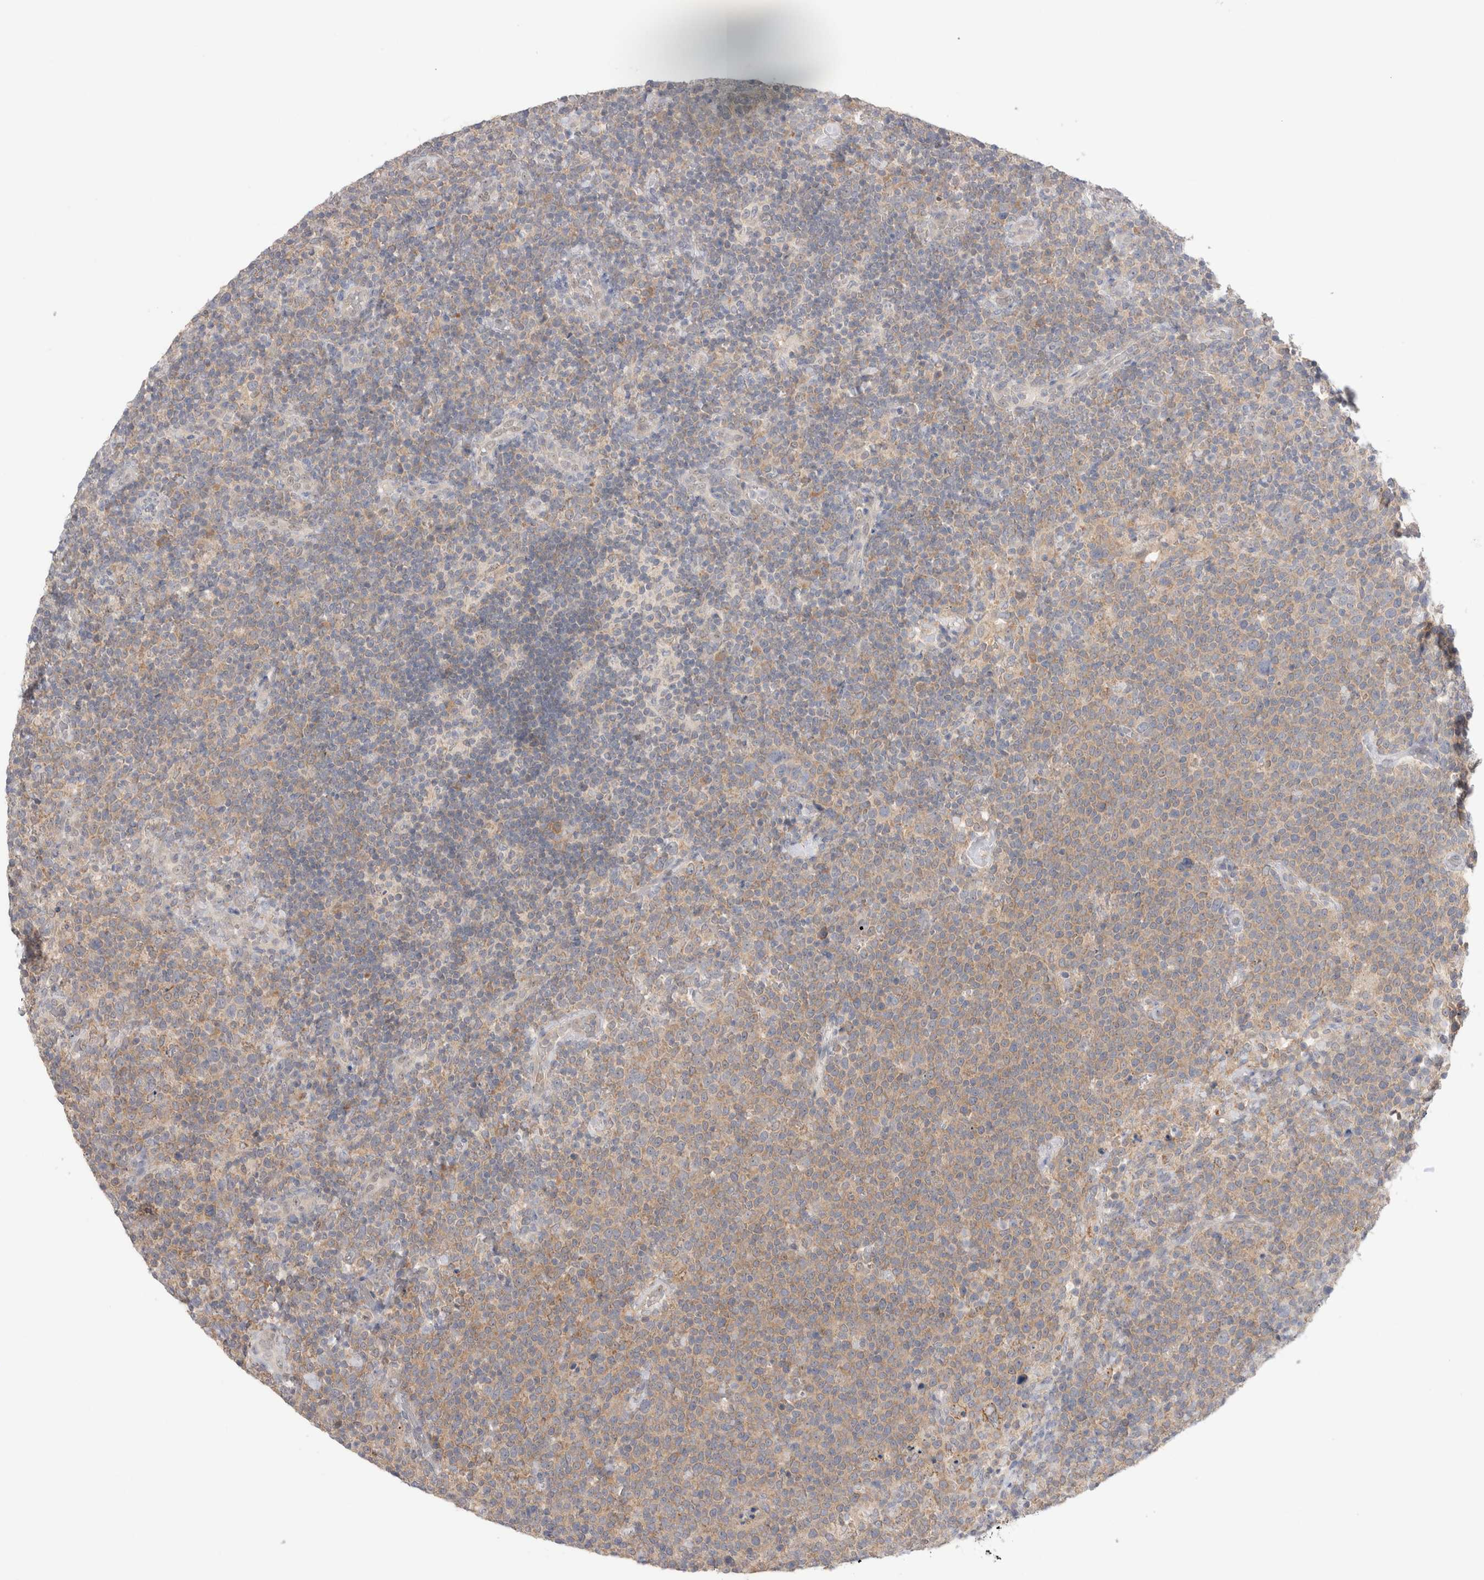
{"staining": {"intensity": "weak", "quantity": ">75%", "location": "cytoplasmic/membranous"}, "tissue": "lymphoma", "cell_type": "Tumor cells", "image_type": "cancer", "snomed": [{"axis": "morphology", "description": "Malignant lymphoma, non-Hodgkin's type, High grade"}, {"axis": "topography", "description": "Lymph node"}], "caption": "Weak cytoplasmic/membranous positivity for a protein is seen in approximately >75% of tumor cells of malignant lymphoma, non-Hodgkin's type (high-grade) using immunohistochemistry.", "gene": "NDOR1", "patient": {"sex": "male", "age": 61}}